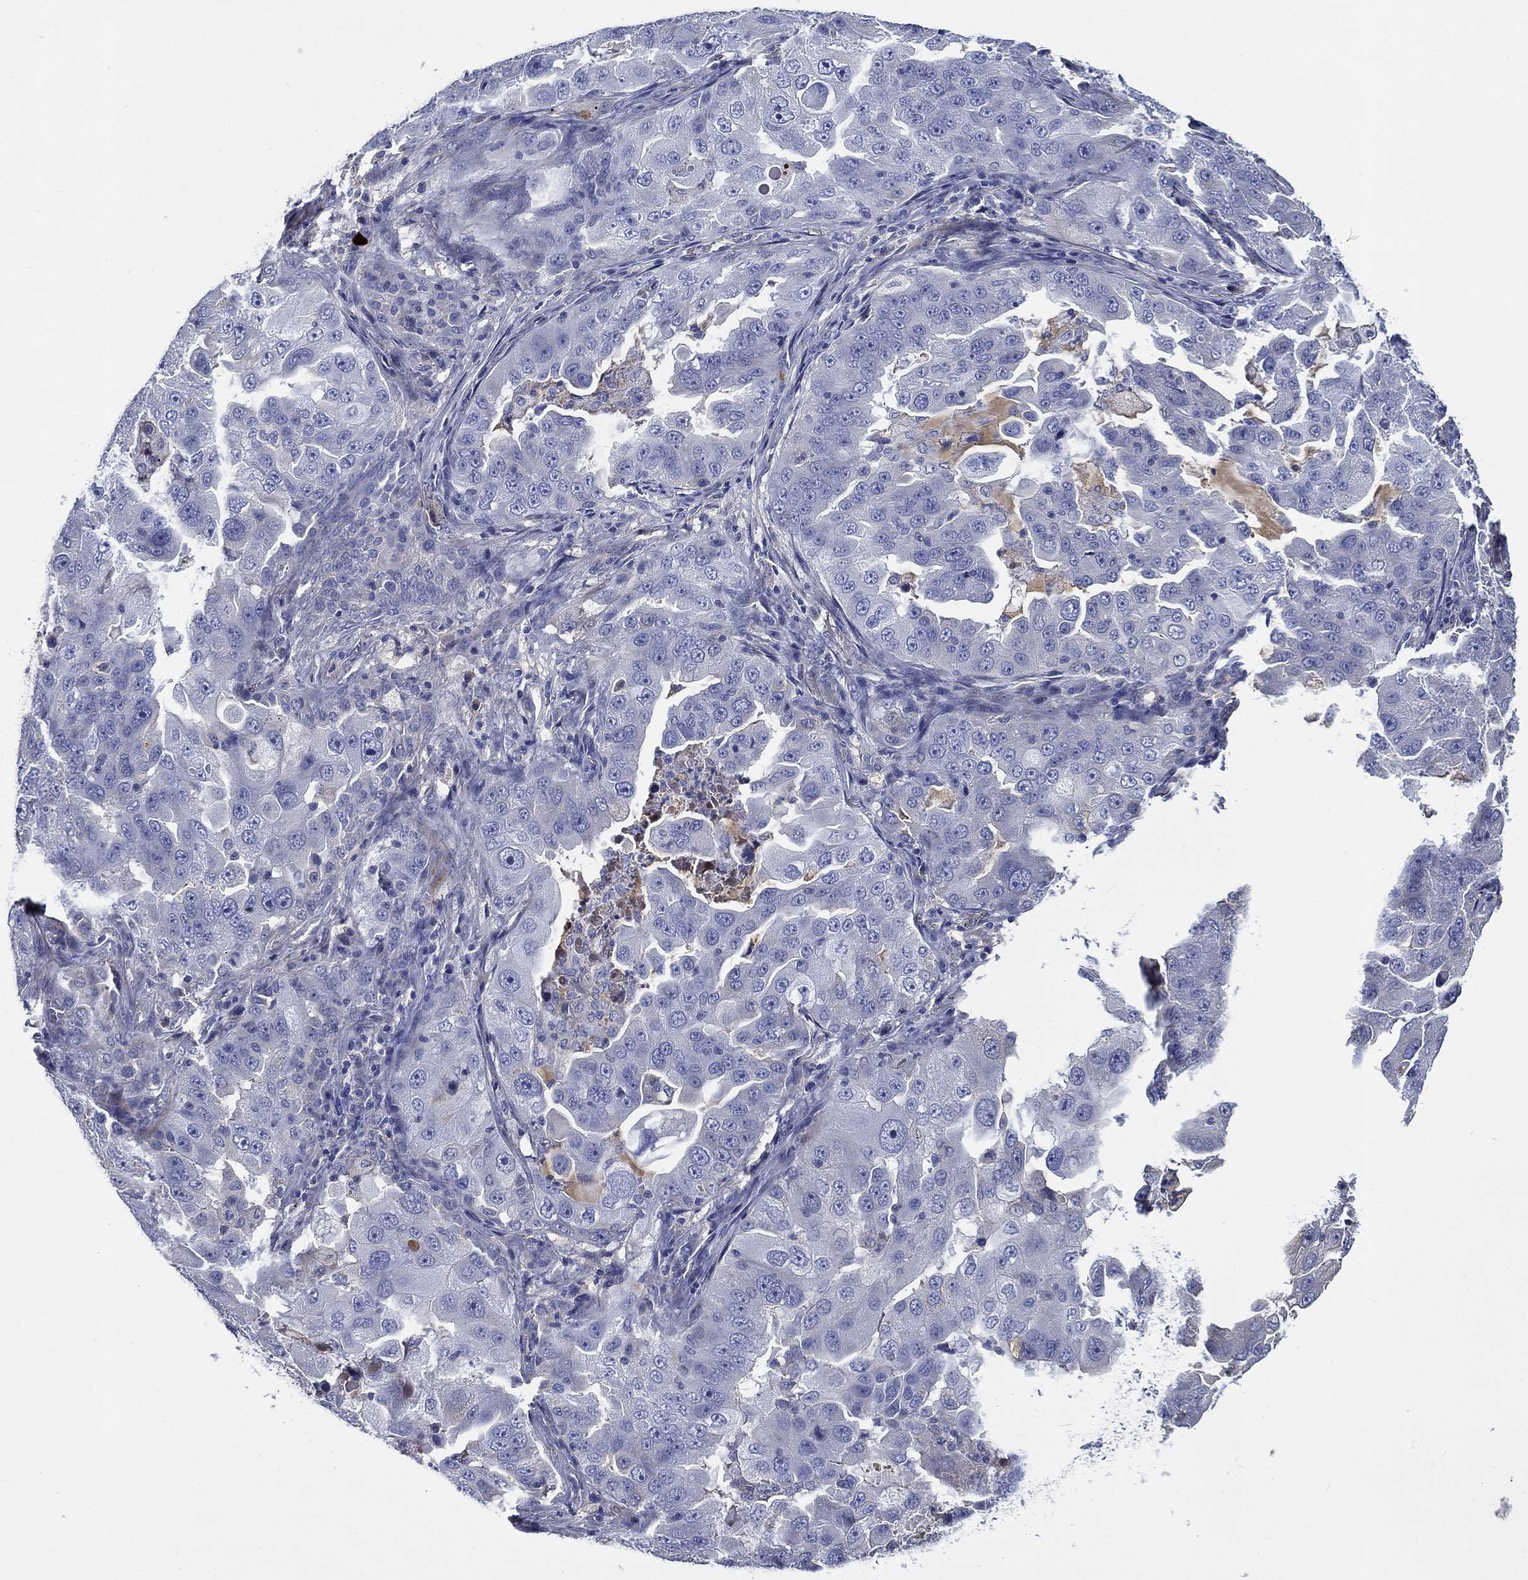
{"staining": {"intensity": "negative", "quantity": "none", "location": "none"}, "tissue": "lung cancer", "cell_type": "Tumor cells", "image_type": "cancer", "snomed": [{"axis": "morphology", "description": "Adenocarcinoma, NOS"}, {"axis": "topography", "description": "Lung"}], "caption": "Immunohistochemical staining of adenocarcinoma (lung) demonstrates no significant expression in tumor cells.", "gene": "TMPRSS11D", "patient": {"sex": "female", "age": 61}}